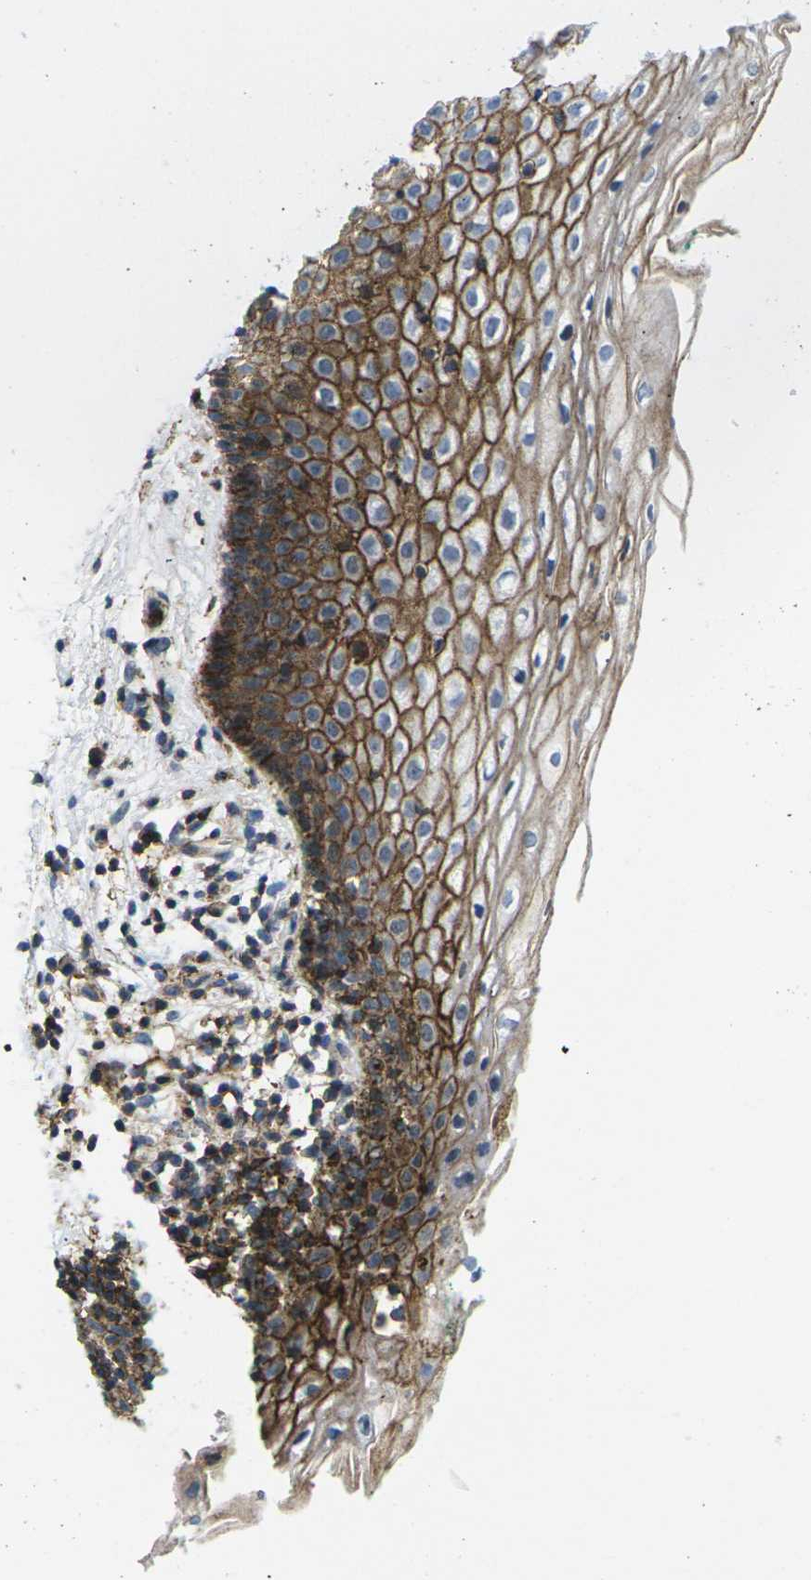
{"staining": {"intensity": "strong", "quantity": ">75%", "location": "cytoplasmic/membranous"}, "tissue": "vagina", "cell_type": "Squamous epithelial cells", "image_type": "normal", "snomed": [{"axis": "morphology", "description": "Normal tissue, NOS"}, {"axis": "topography", "description": "Vagina"}], "caption": "Immunohistochemical staining of benign human vagina displays >75% levels of strong cytoplasmic/membranous protein staining in about >75% of squamous epithelial cells. The staining was performed using DAB to visualize the protein expression in brown, while the nuclei were stained in blue with hematoxylin (Magnification: 20x).", "gene": "IQGAP1", "patient": {"sex": "female", "age": 44}}